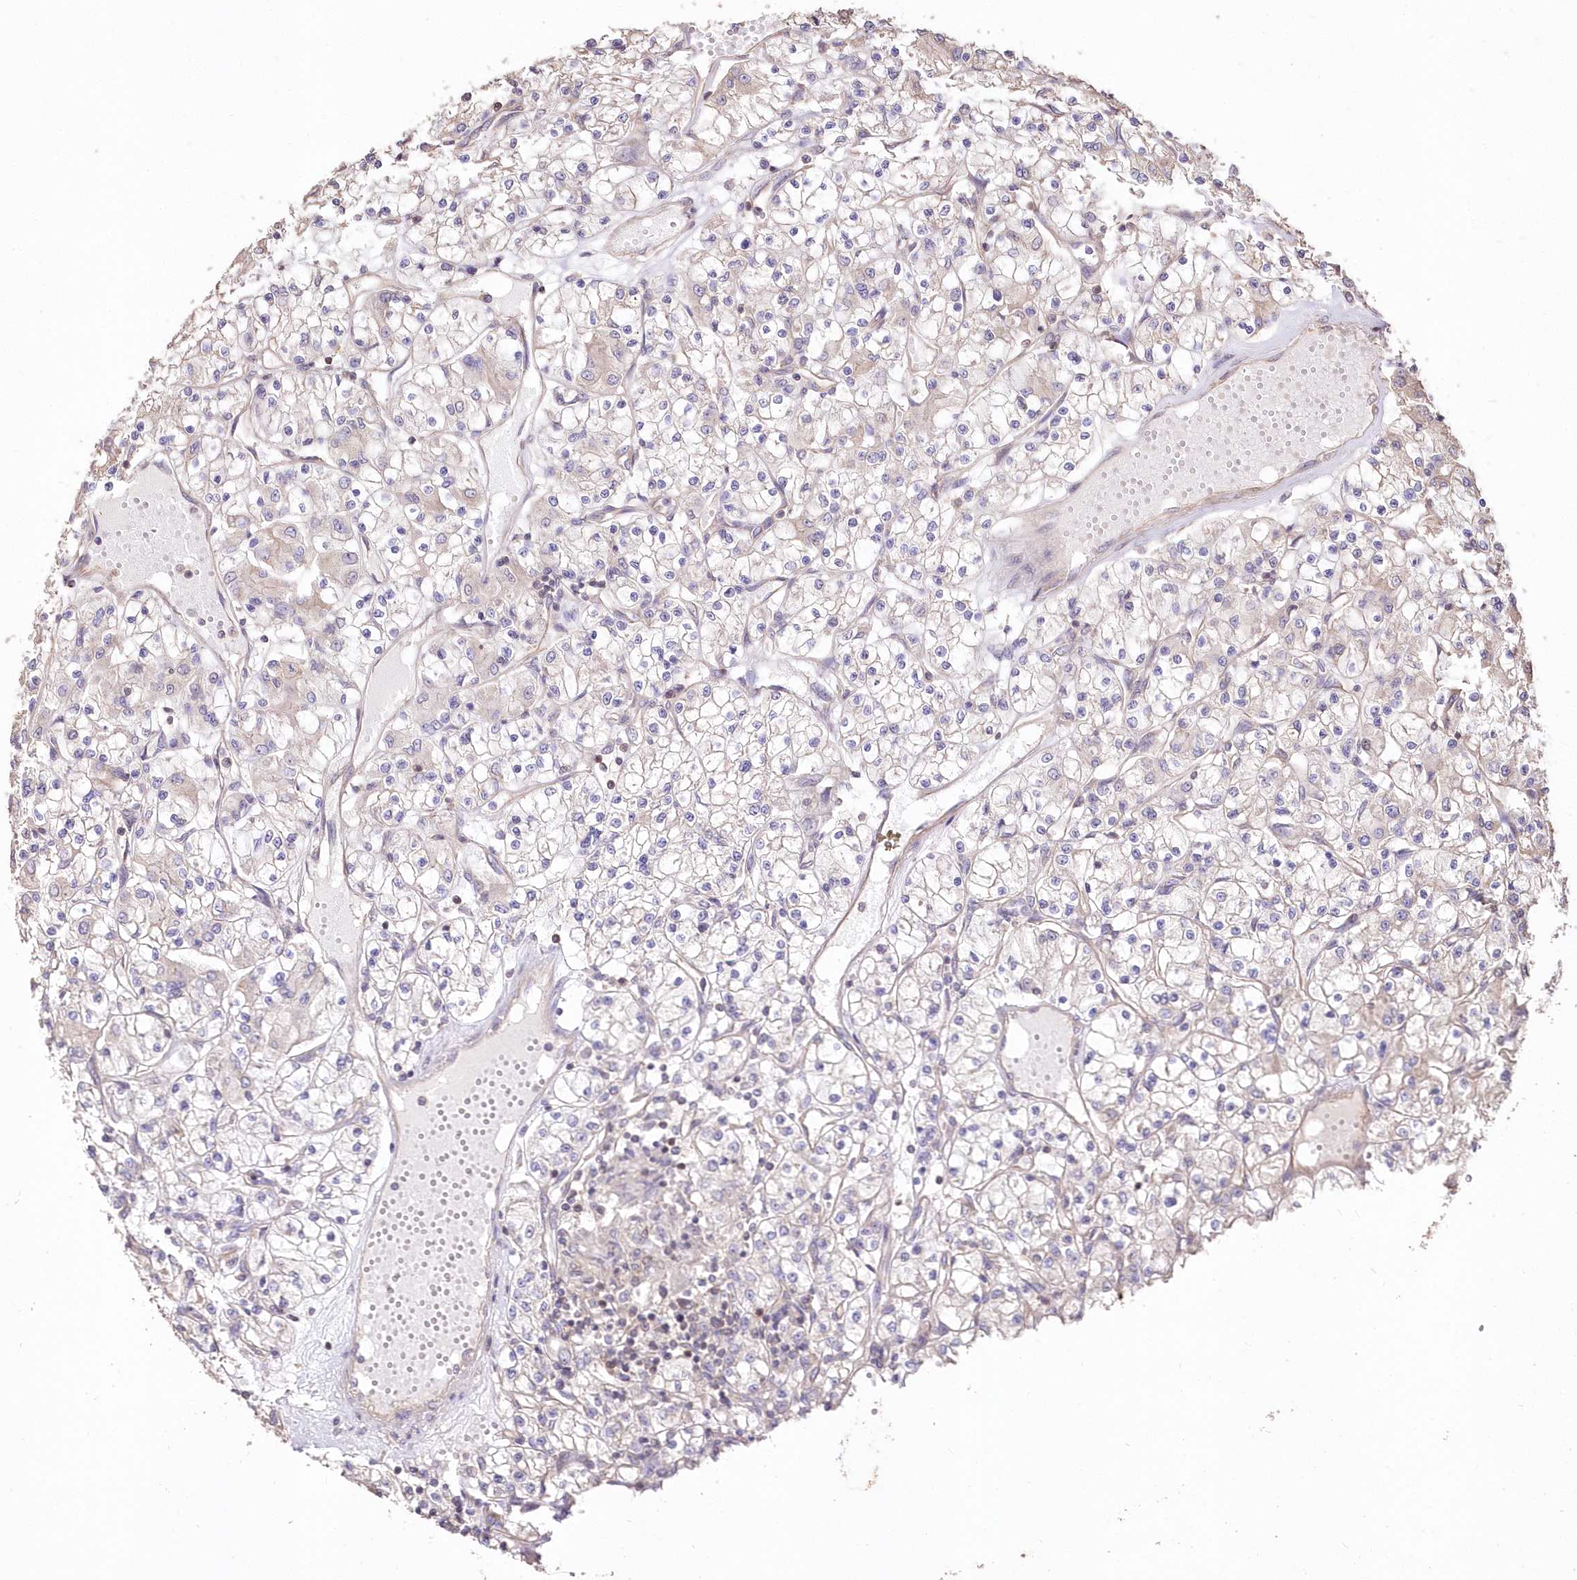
{"staining": {"intensity": "negative", "quantity": "none", "location": "none"}, "tissue": "renal cancer", "cell_type": "Tumor cells", "image_type": "cancer", "snomed": [{"axis": "morphology", "description": "Adenocarcinoma, NOS"}, {"axis": "topography", "description": "Kidney"}], "caption": "Immunohistochemistry (IHC) micrograph of human renal adenocarcinoma stained for a protein (brown), which shows no positivity in tumor cells. (DAB immunohistochemistry with hematoxylin counter stain).", "gene": "STK17B", "patient": {"sex": "female", "age": 59}}